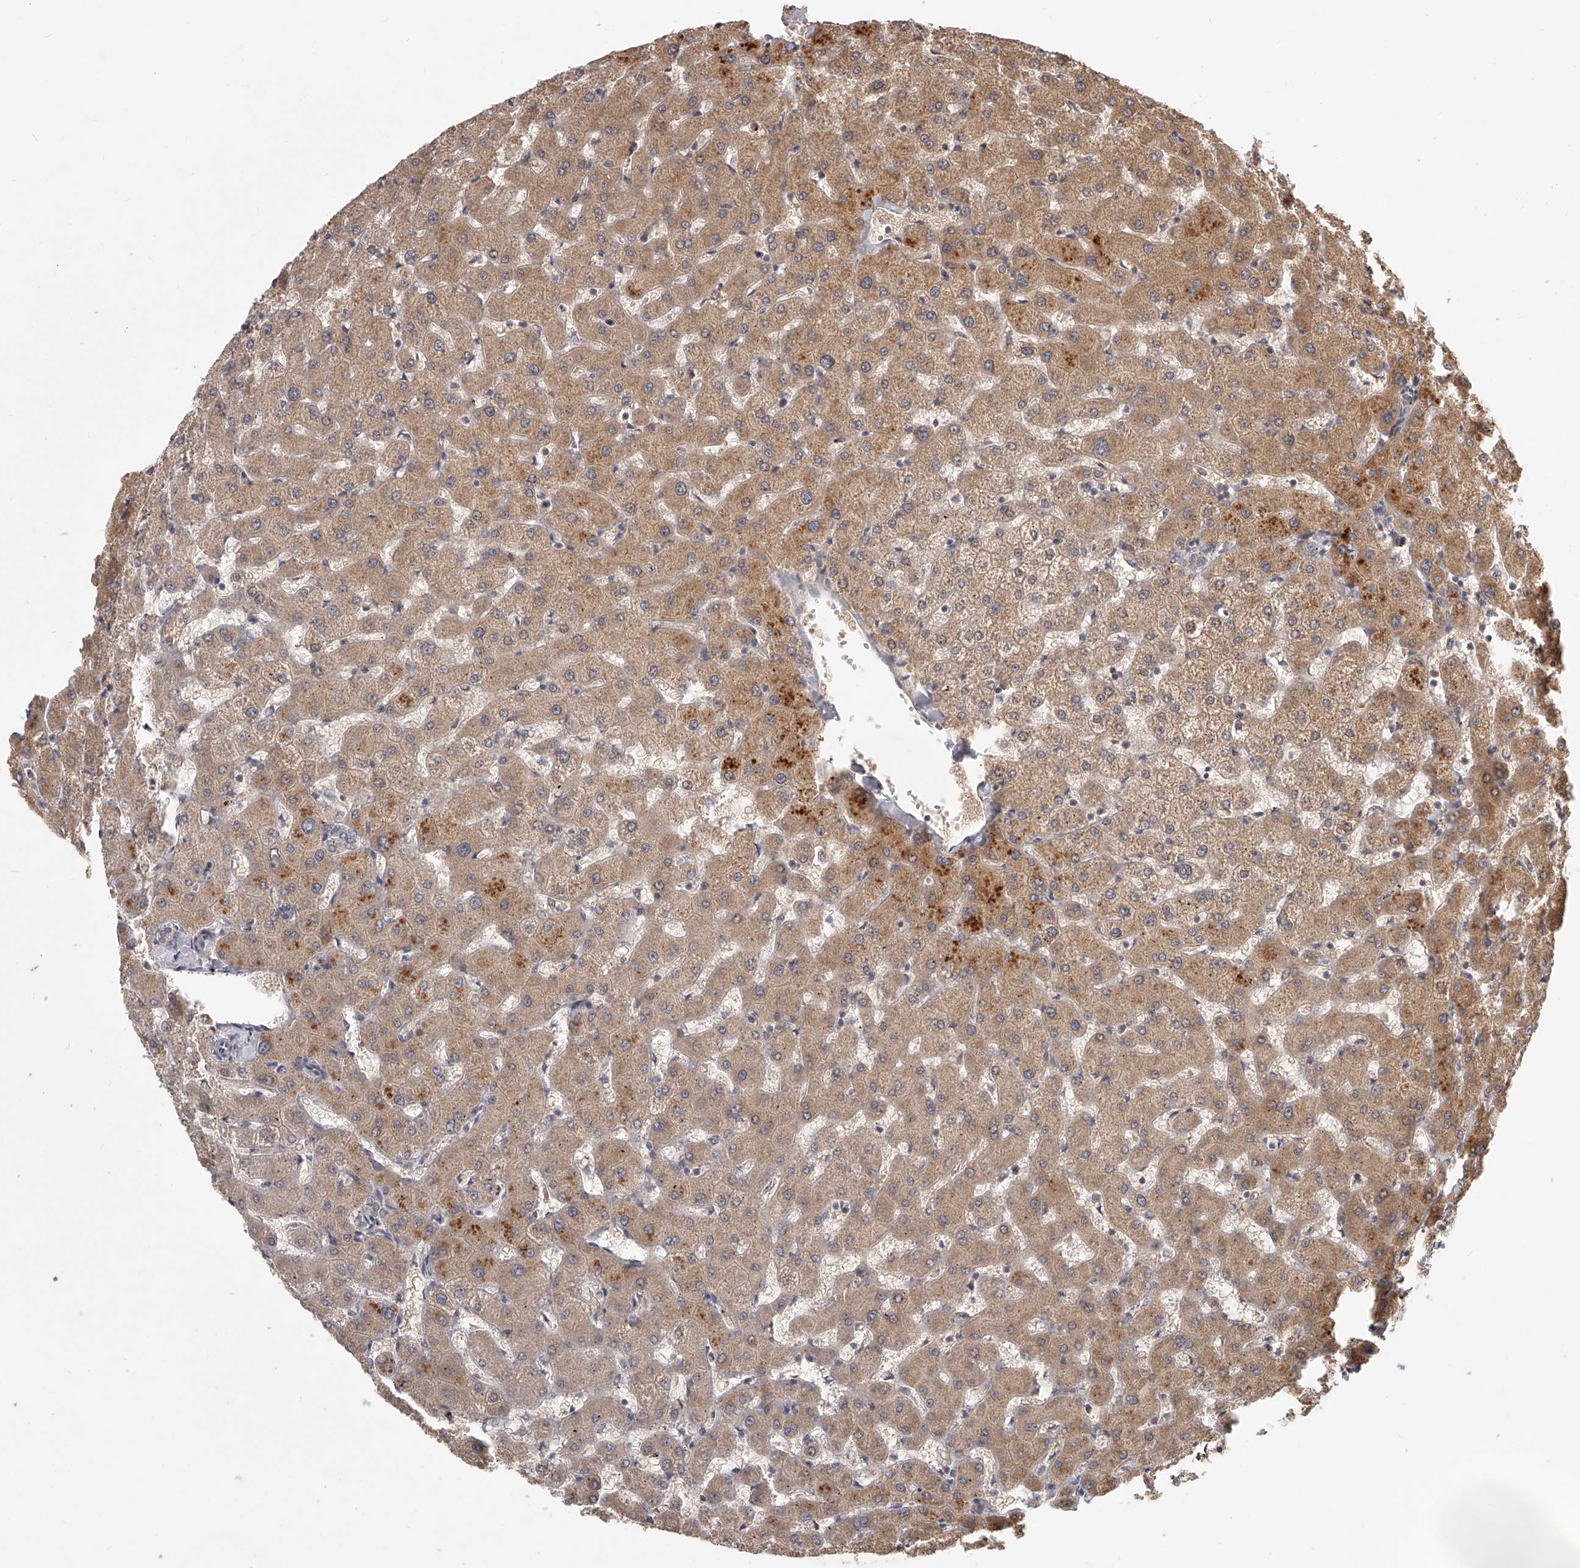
{"staining": {"intensity": "weak", "quantity": "<25%", "location": "cytoplasmic/membranous"}, "tissue": "liver", "cell_type": "Cholangiocytes", "image_type": "normal", "snomed": [{"axis": "morphology", "description": "Normal tissue, NOS"}, {"axis": "topography", "description": "Liver"}], "caption": "The image demonstrates no significant positivity in cholangiocytes of liver.", "gene": "SLC37A1", "patient": {"sex": "female", "age": 63}}